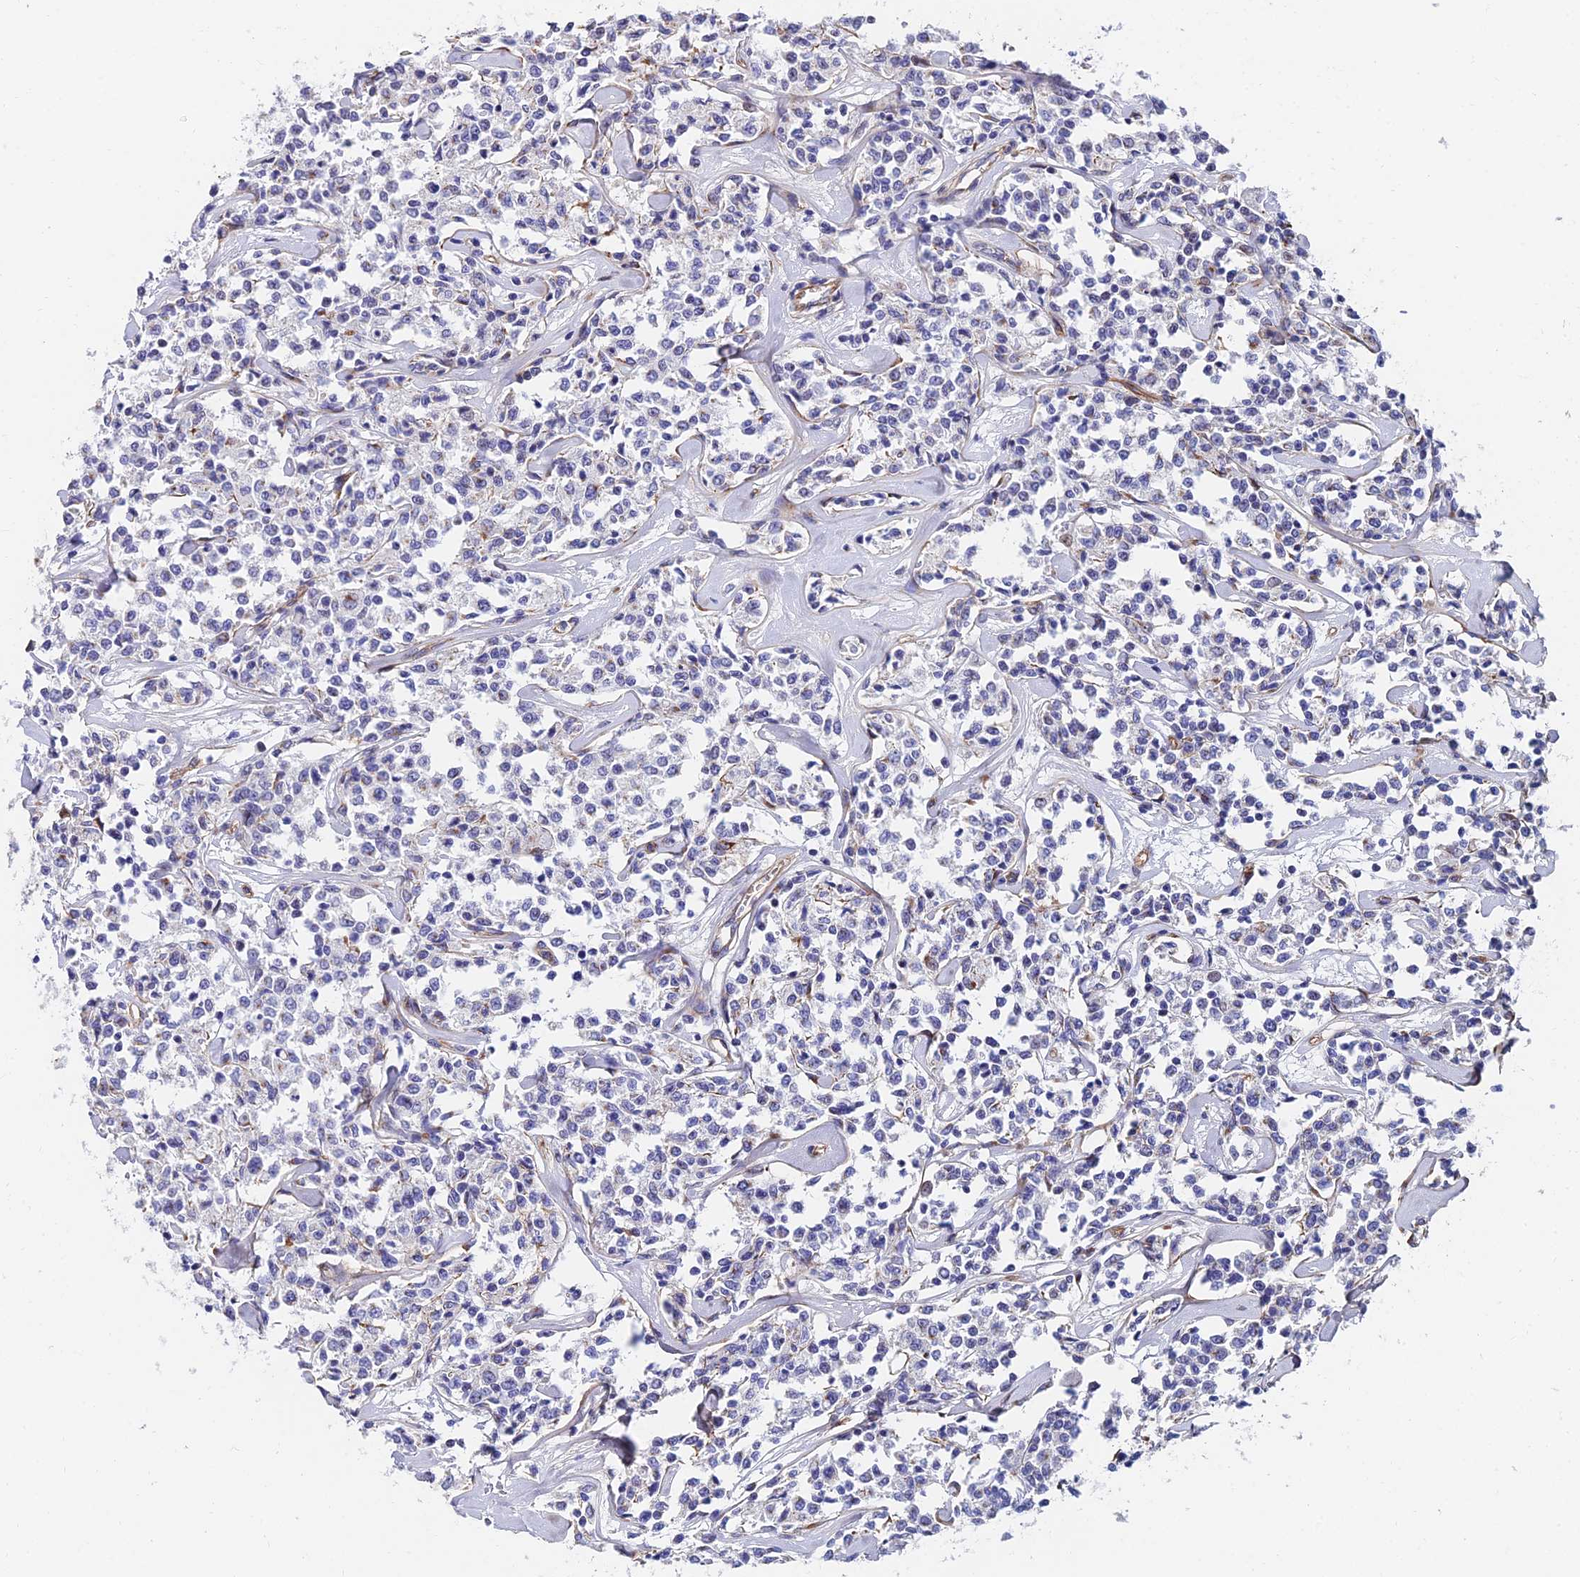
{"staining": {"intensity": "negative", "quantity": "none", "location": "none"}, "tissue": "lymphoma", "cell_type": "Tumor cells", "image_type": "cancer", "snomed": [{"axis": "morphology", "description": "Malignant lymphoma, non-Hodgkin's type, Low grade"}, {"axis": "topography", "description": "Small intestine"}], "caption": "Tumor cells show no significant positivity in malignant lymphoma, non-Hodgkin's type (low-grade). Nuclei are stained in blue.", "gene": "ADGRF3", "patient": {"sex": "female", "age": 59}}